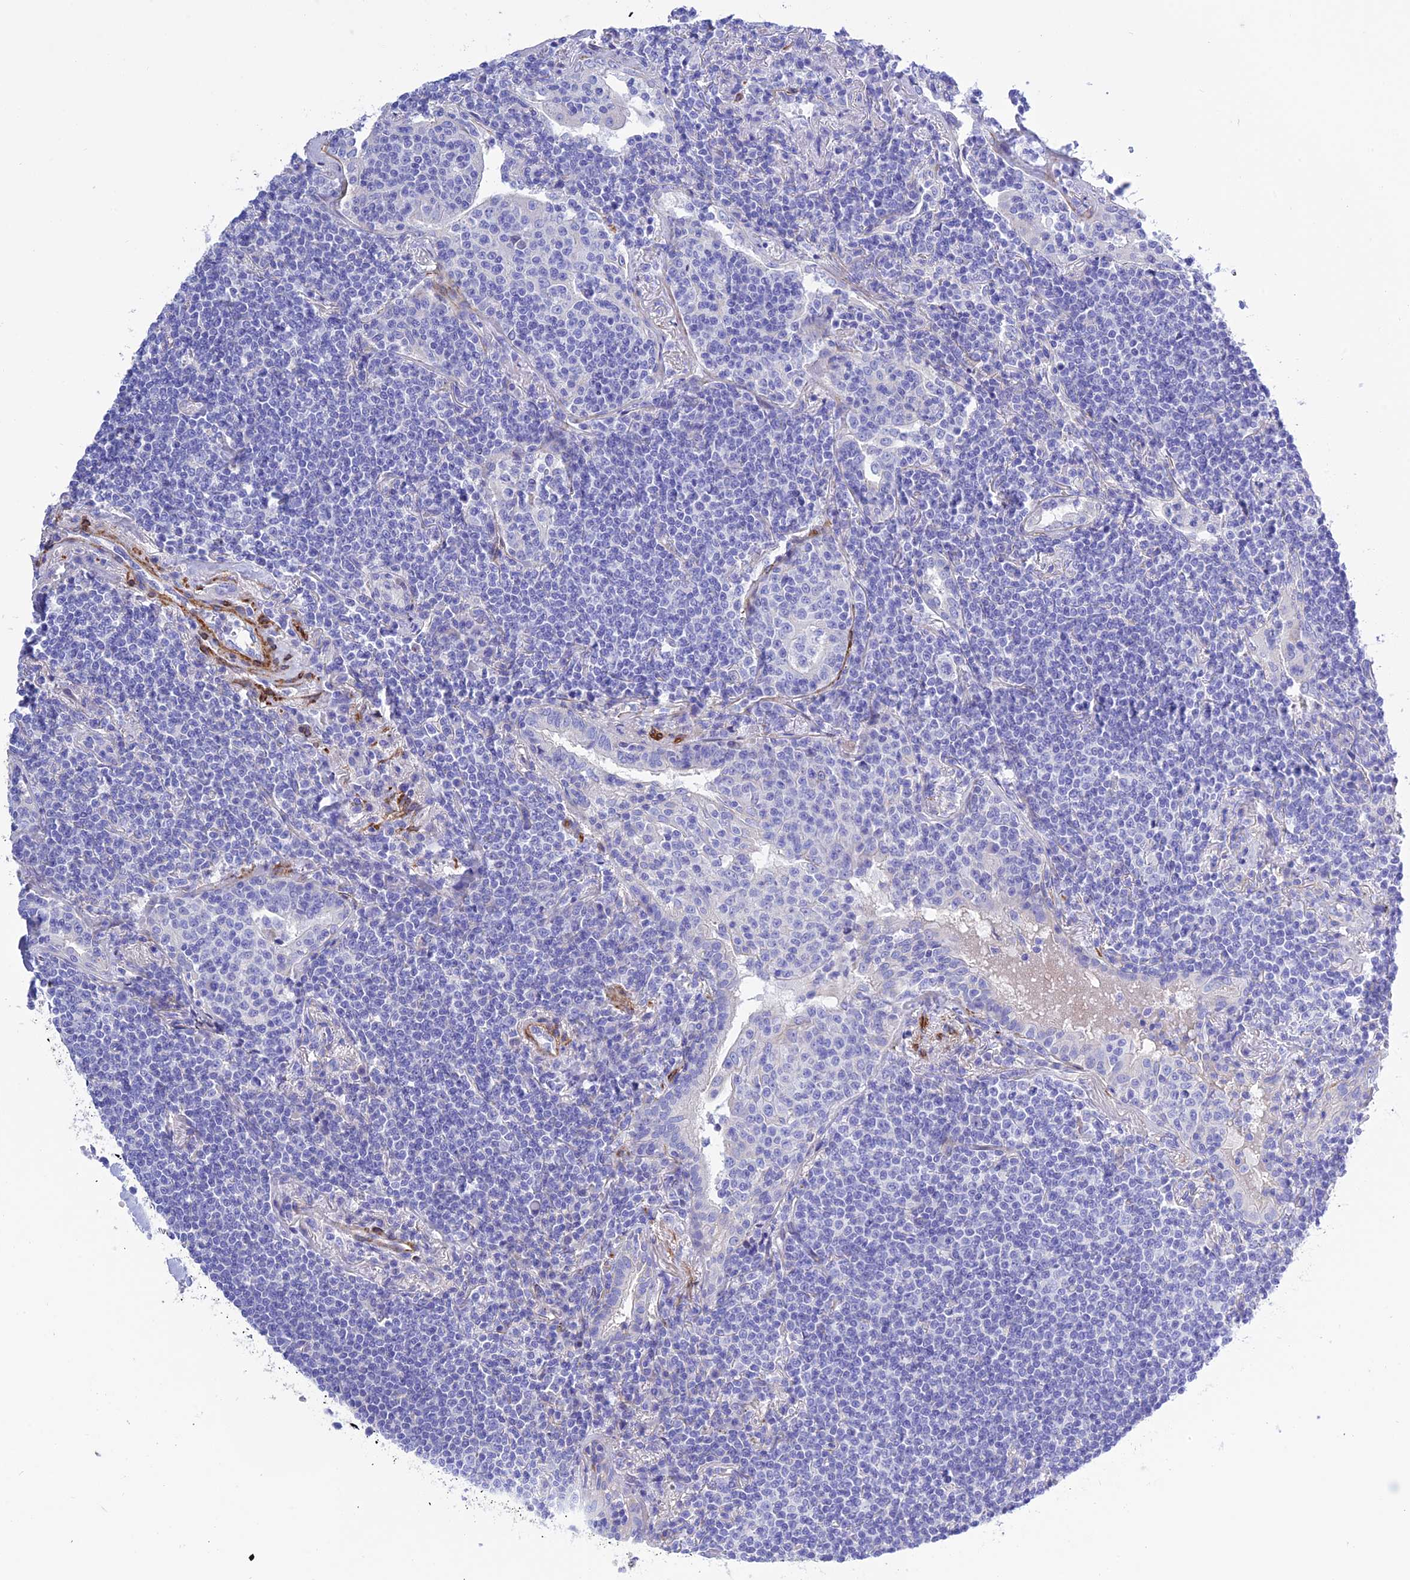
{"staining": {"intensity": "negative", "quantity": "none", "location": "none"}, "tissue": "lymphoma", "cell_type": "Tumor cells", "image_type": "cancer", "snomed": [{"axis": "morphology", "description": "Malignant lymphoma, non-Hodgkin's type, Low grade"}, {"axis": "topography", "description": "Lung"}], "caption": "There is no significant expression in tumor cells of low-grade malignant lymphoma, non-Hodgkin's type. (DAB immunohistochemistry visualized using brightfield microscopy, high magnification).", "gene": "FRA10AC1", "patient": {"sex": "female", "age": 71}}